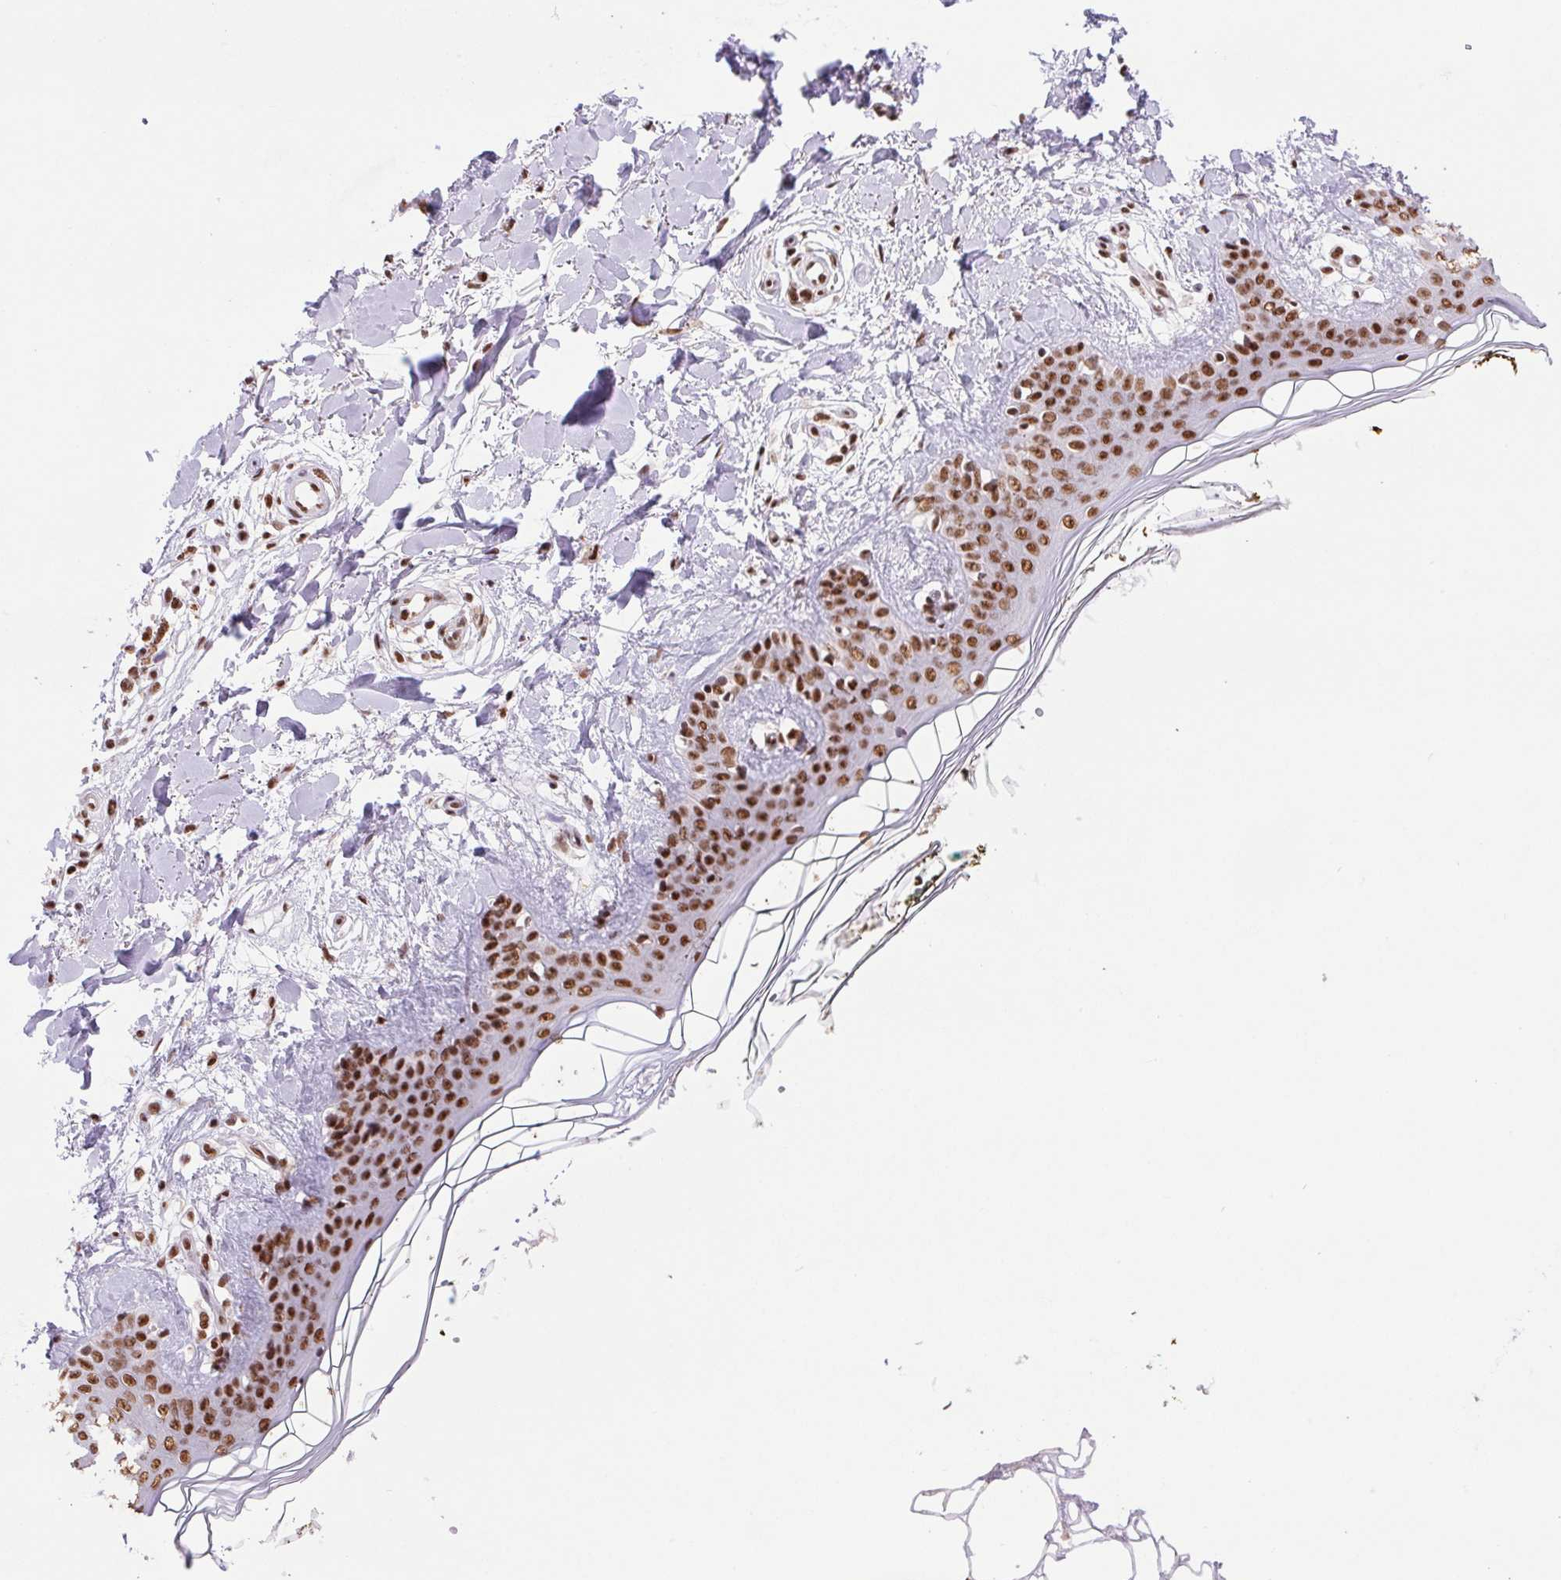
{"staining": {"intensity": "strong", "quantity": ">75%", "location": "nuclear"}, "tissue": "skin", "cell_type": "Fibroblasts", "image_type": "normal", "snomed": [{"axis": "morphology", "description": "Normal tissue, NOS"}, {"axis": "topography", "description": "Skin"}], "caption": "Immunohistochemistry image of unremarkable human skin stained for a protein (brown), which displays high levels of strong nuclear positivity in approximately >75% of fibroblasts.", "gene": "ZNF207", "patient": {"sex": "female", "age": 34}}